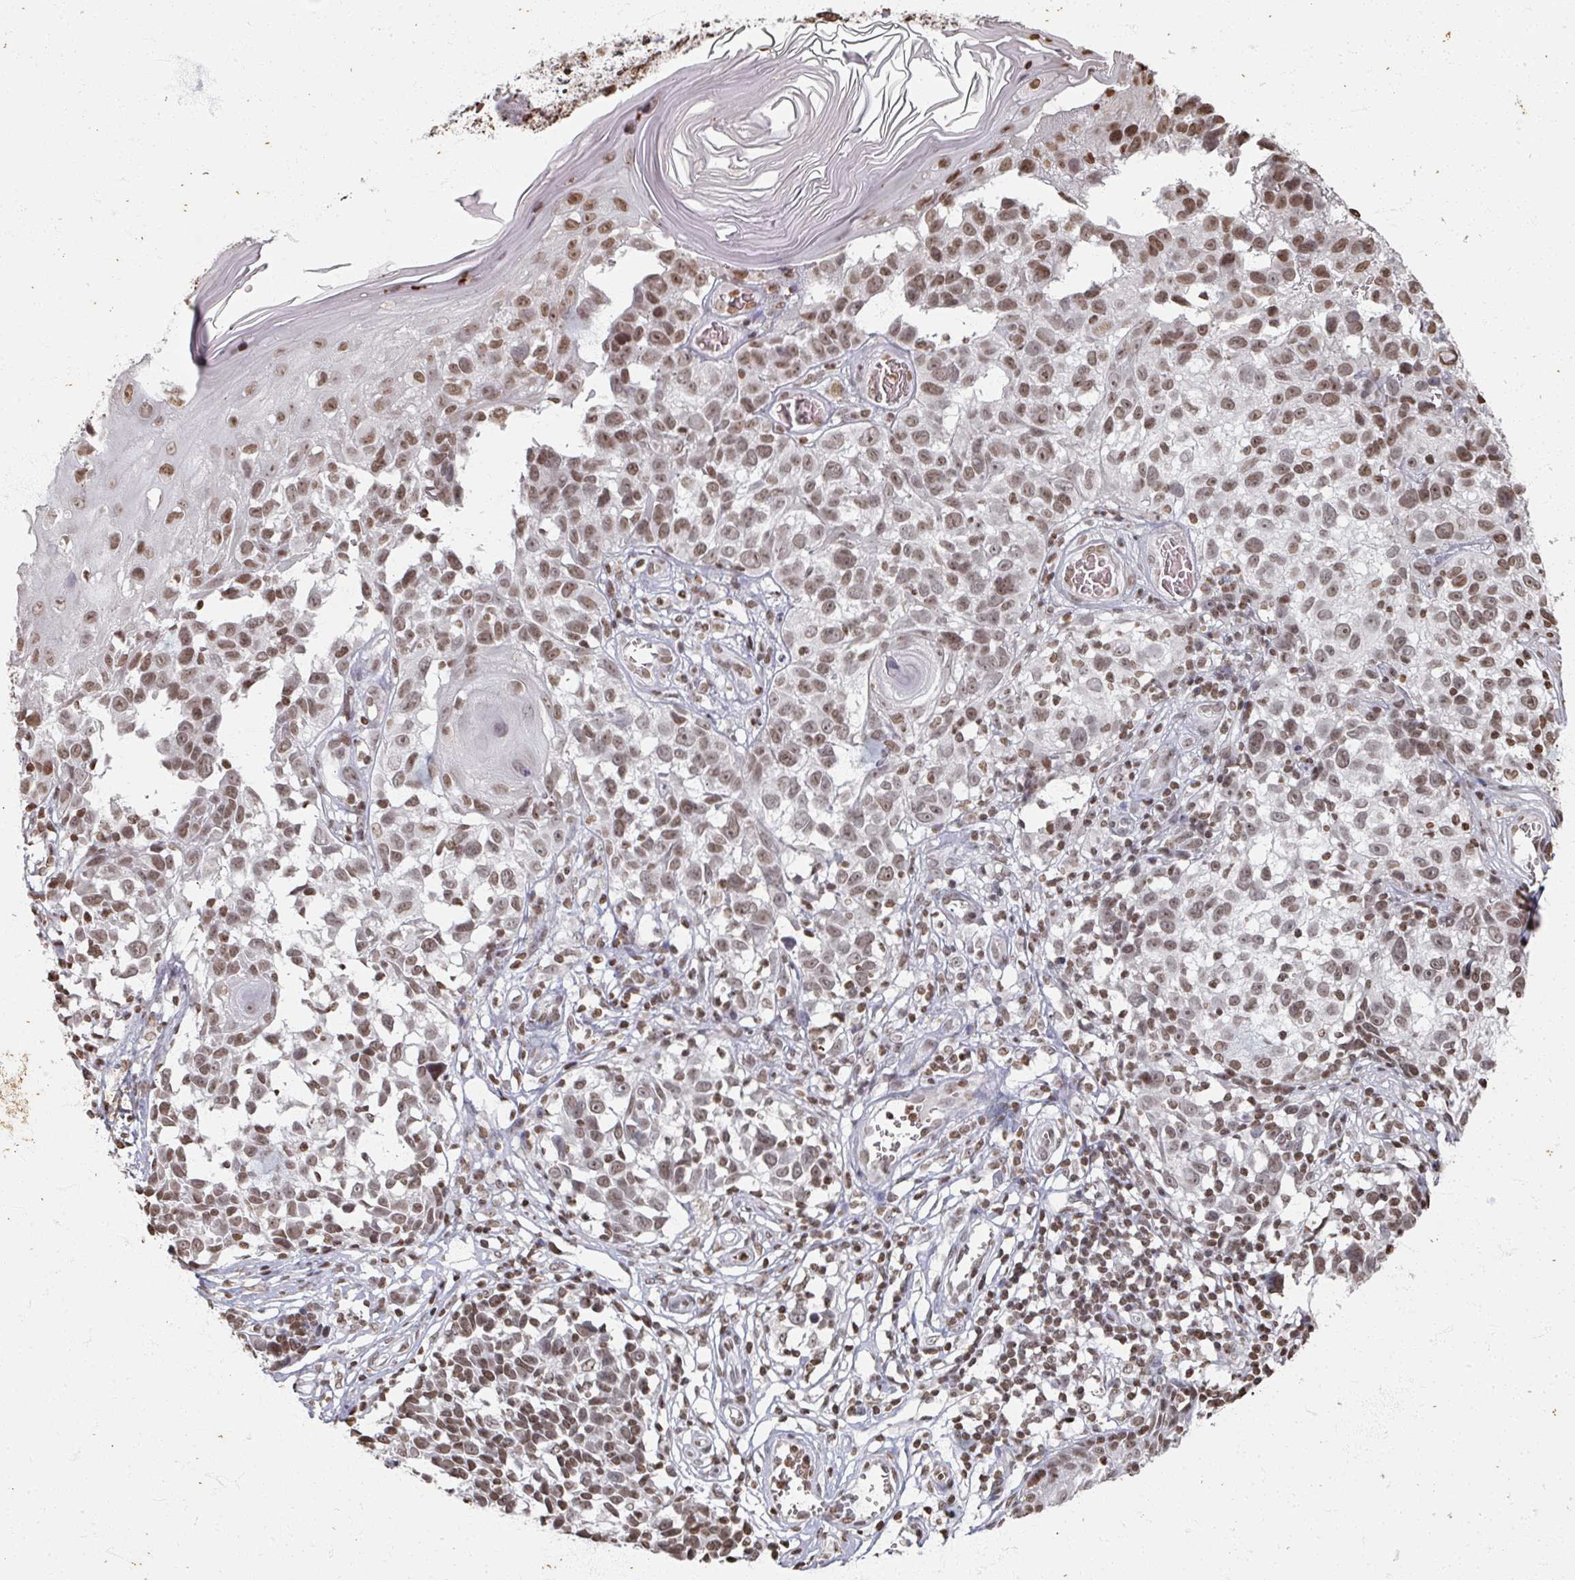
{"staining": {"intensity": "moderate", "quantity": ">75%", "location": "nuclear"}, "tissue": "melanoma", "cell_type": "Tumor cells", "image_type": "cancer", "snomed": [{"axis": "morphology", "description": "Malignant melanoma, NOS"}, {"axis": "topography", "description": "Skin"}], "caption": "IHC of human melanoma reveals medium levels of moderate nuclear positivity in approximately >75% of tumor cells.", "gene": "DCUN1D5", "patient": {"sex": "male", "age": 73}}